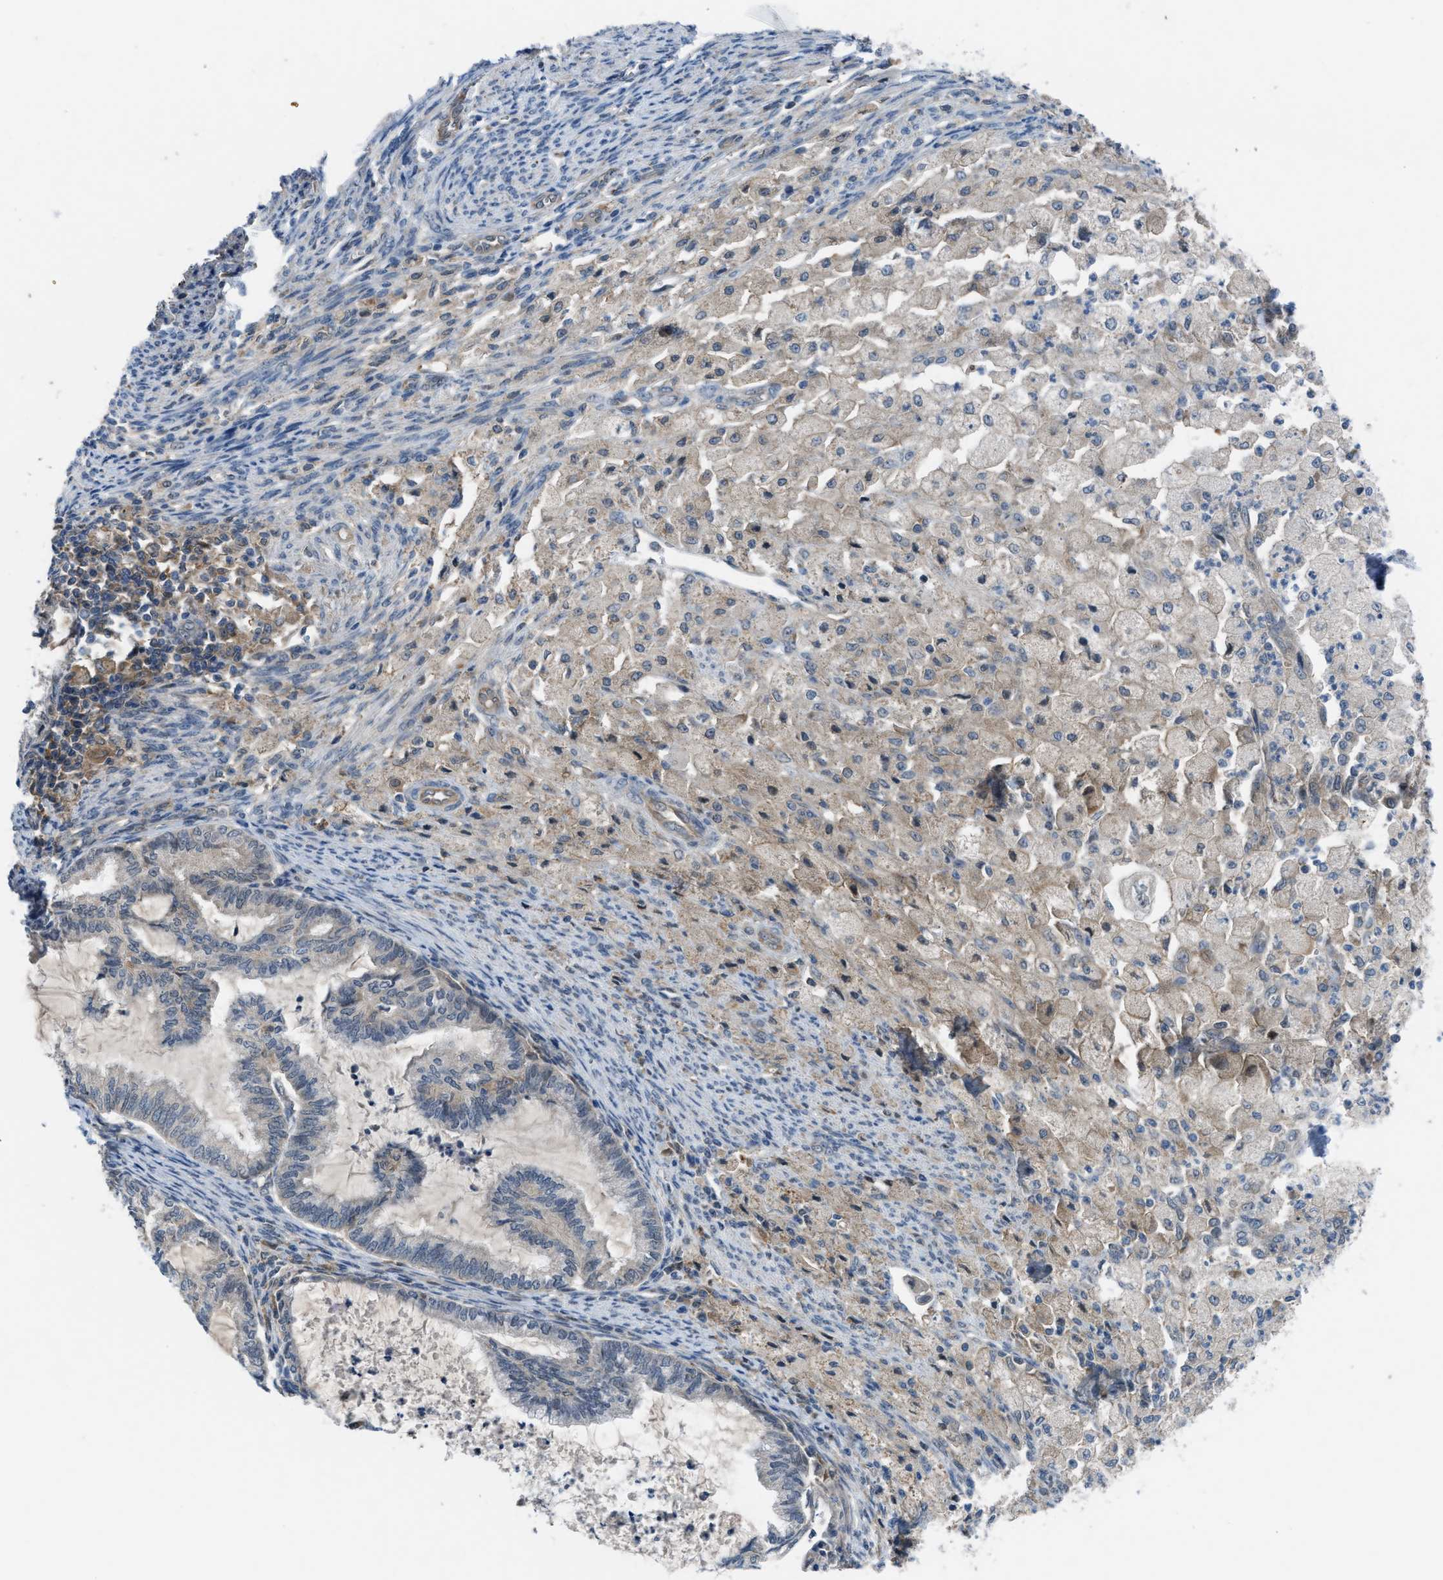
{"staining": {"intensity": "moderate", "quantity": "<25%", "location": "cytoplasmic/membranous"}, "tissue": "cervical cancer", "cell_type": "Tumor cells", "image_type": "cancer", "snomed": [{"axis": "morphology", "description": "Normal tissue, NOS"}, {"axis": "morphology", "description": "Adenocarcinoma, NOS"}, {"axis": "topography", "description": "Cervix"}, {"axis": "topography", "description": "Endometrium"}], "caption": "Immunohistochemistry histopathology image of cervical cancer stained for a protein (brown), which reveals low levels of moderate cytoplasmic/membranous expression in approximately <25% of tumor cells.", "gene": "BAZ2B", "patient": {"sex": "female", "age": 86}}